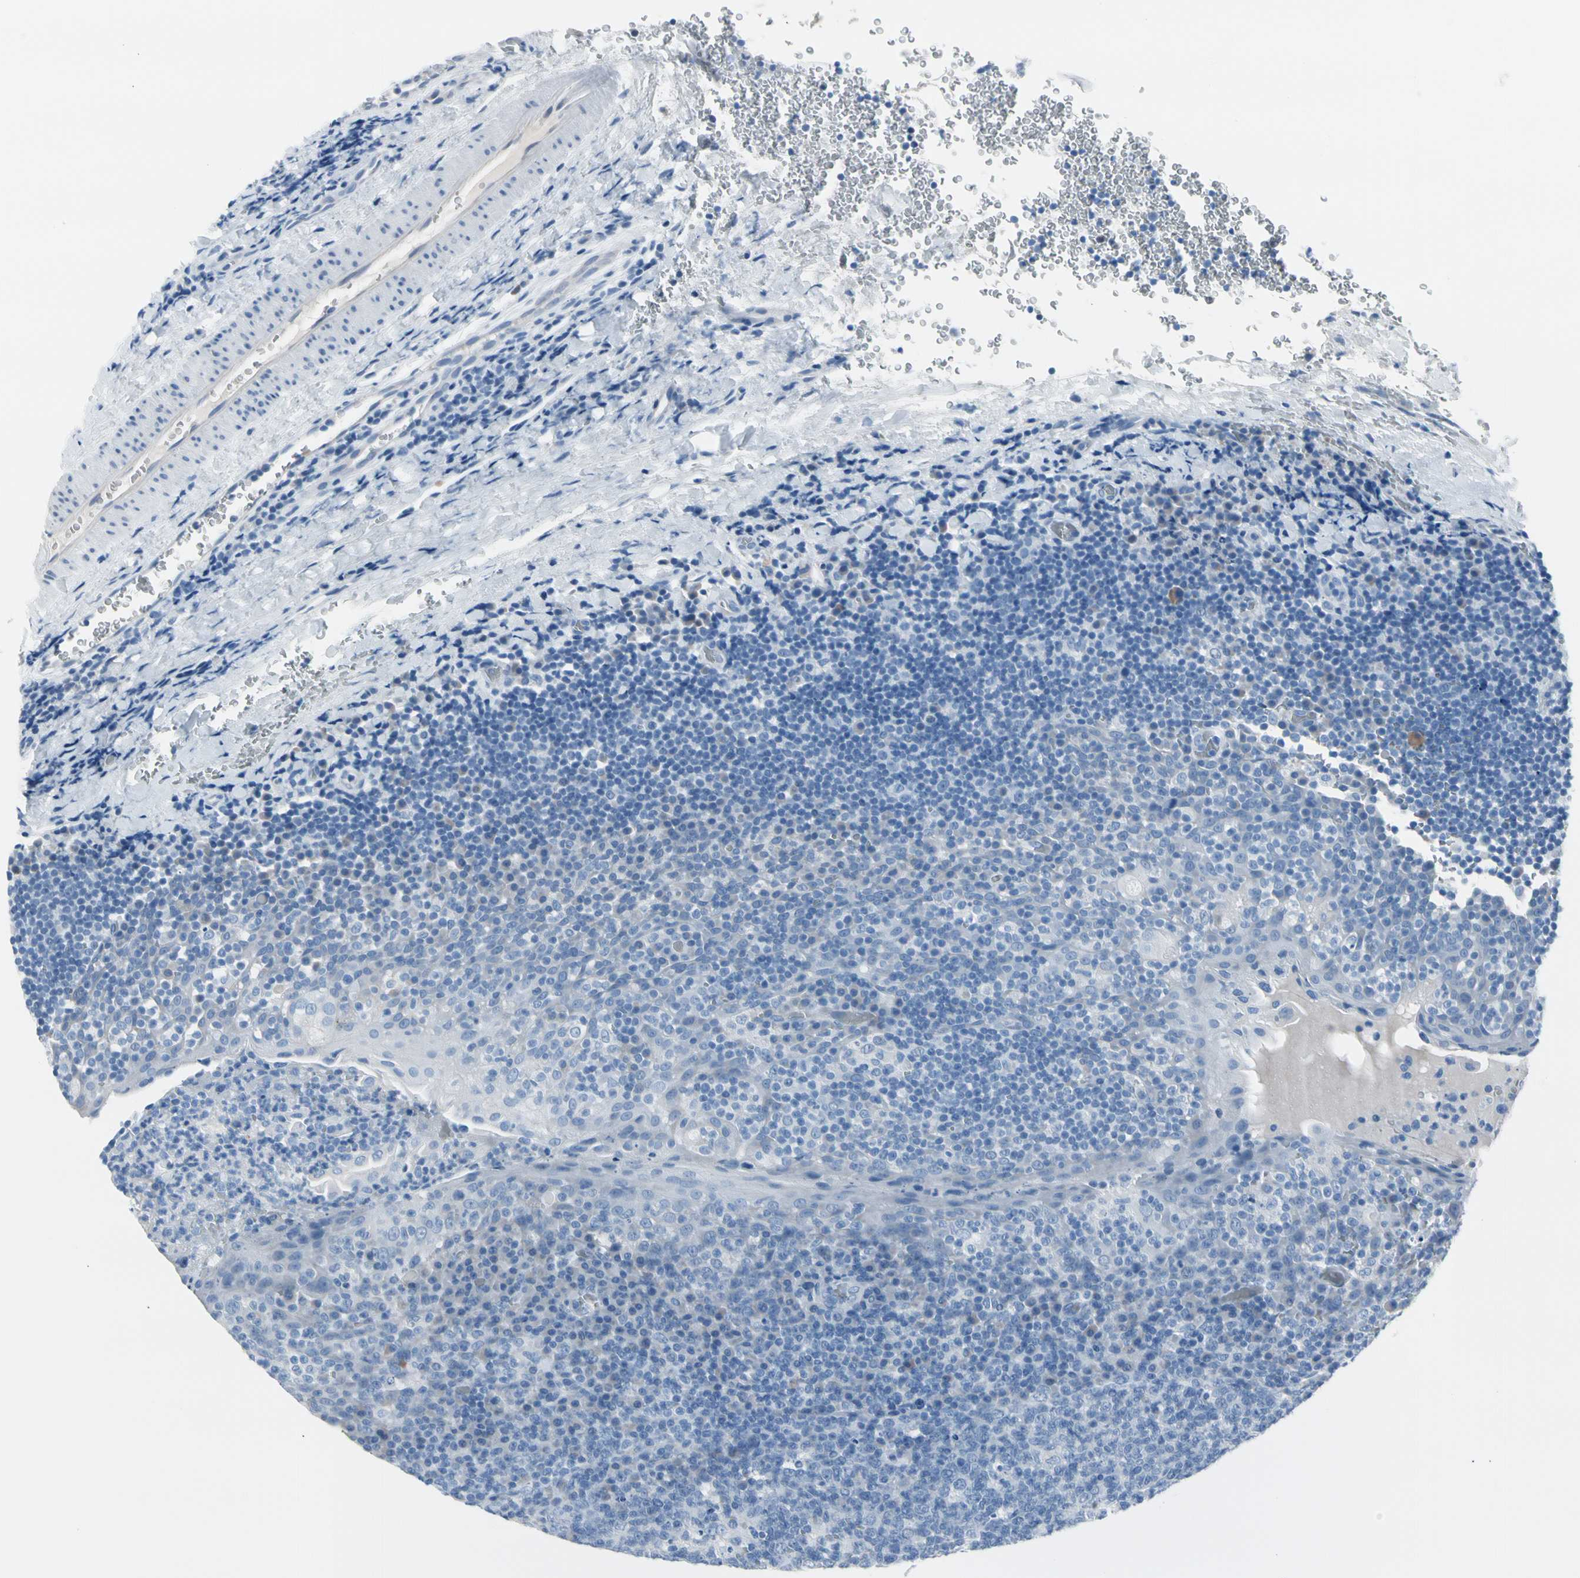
{"staining": {"intensity": "negative", "quantity": "none", "location": "none"}, "tissue": "tonsil", "cell_type": "Germinal center cells", "image_type": "normal", "snomed": [{"axis": "morphology", "description": "Normal tissue, NOS"}, {"axis": "topography", "description": "Tonsil"}], "caption": "Immunohistochemistry (IHC) micrograph of normal tonsil: tonsil stained with DAB (3,3'-diaminobenzidine) demonstrates no significant protein staining in germinal center cells.", "gene": "TPO", "patient": {"sex": "male", "age": 17}}